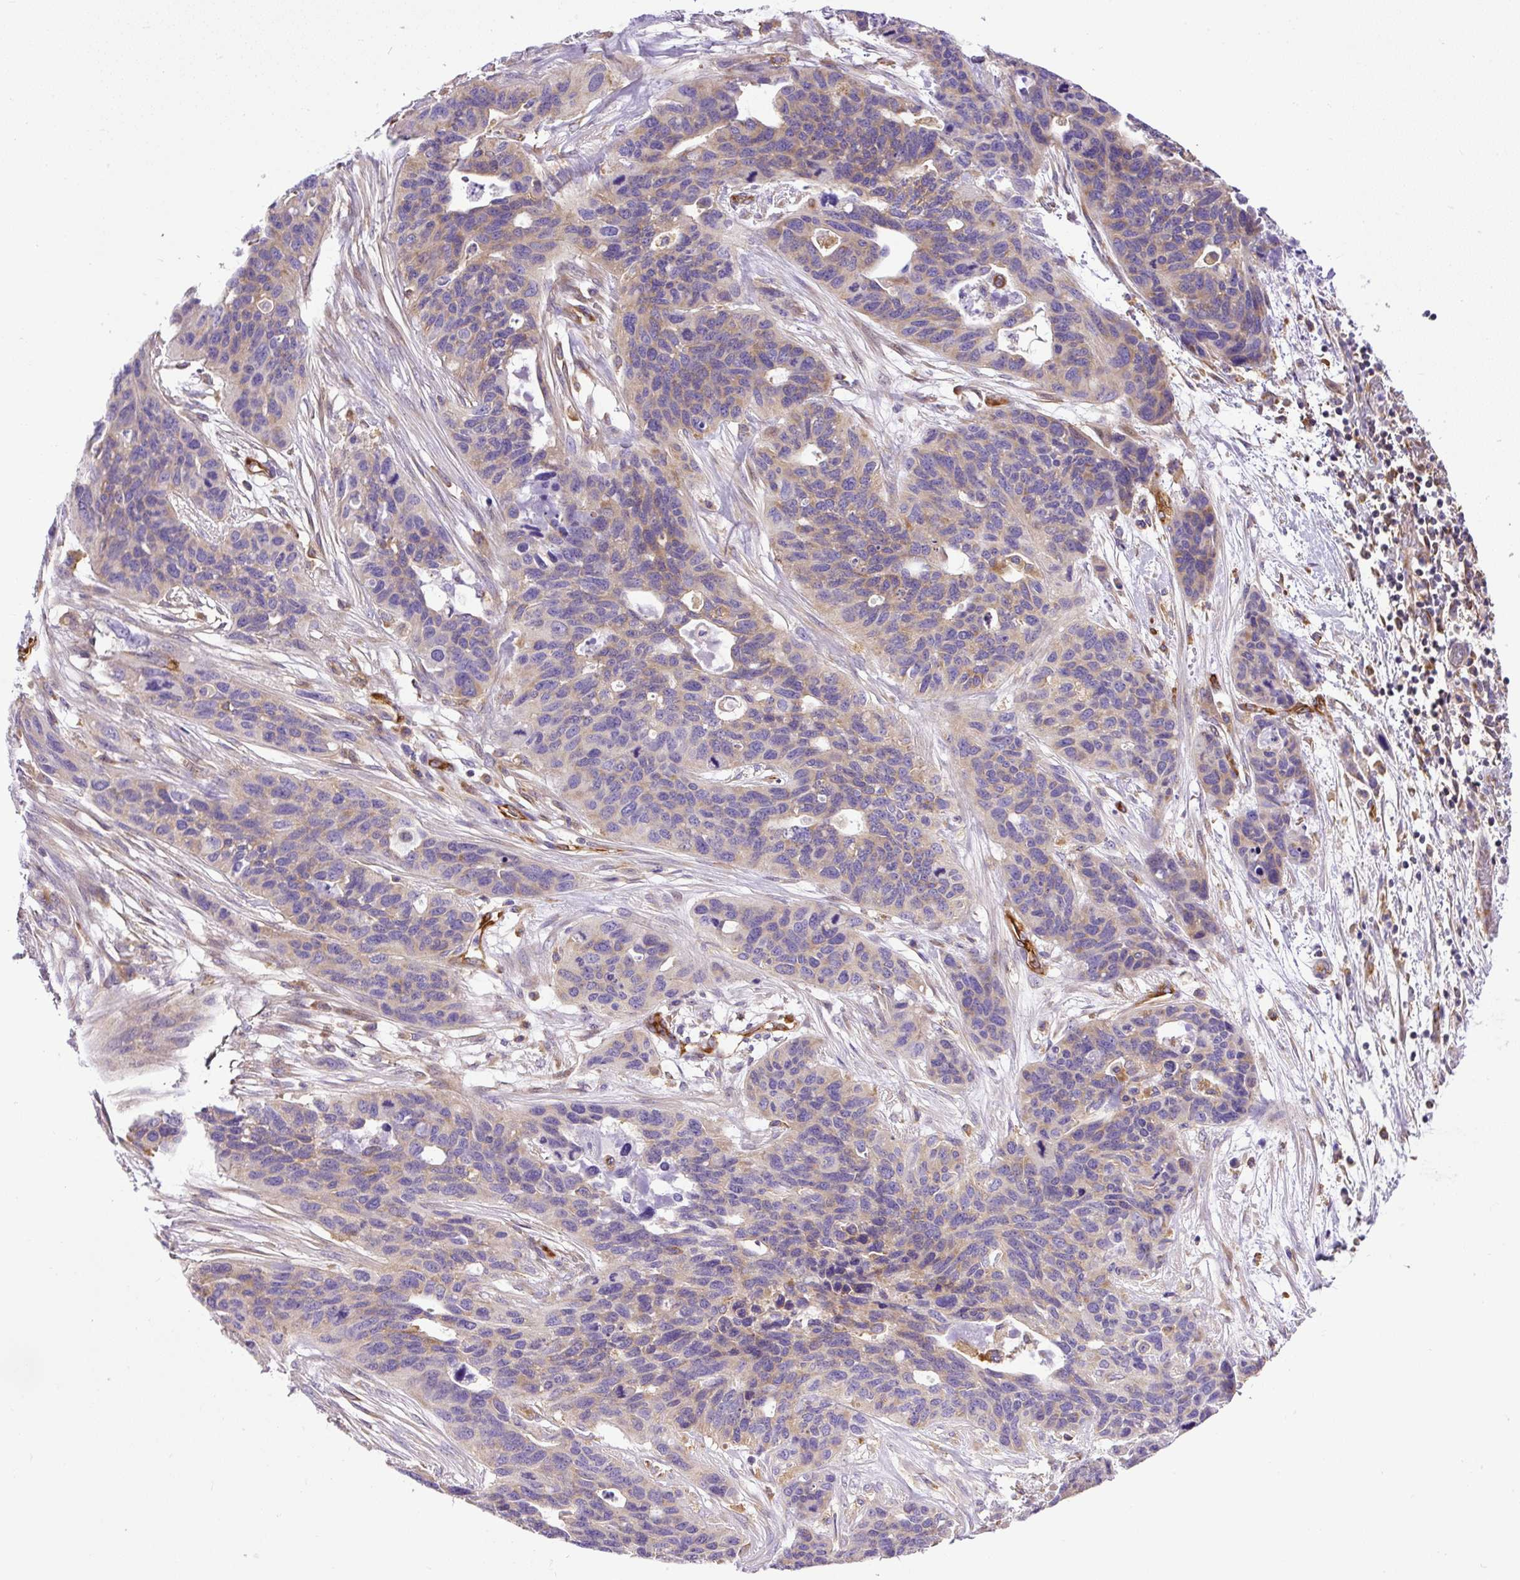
{"staining": {"intensity": "moderate", "quantity": "<25%", "location": "cytoplasmic/membranous"}, "tissue": "ovarian cancer", "cell_type": "Tumor cells", "image_type": "cancer", "snomed": [{"axis": "morphology", "description": "Cystadenocarcinoma, serous, NOS"}, {"axis": "topography", "description": "Ovary"}], "caption": "A photomicrograph of serous cystadenocarcinoma (ovarian) stained for a protein exhibits moderate cytoplasmic/membranous brown staining in tumor cells. The protein of interest is shown in brown color, while the nuclei are stained blue.", "gene": "MAP1S", "patient": {"sex": "female", "age": 64}}